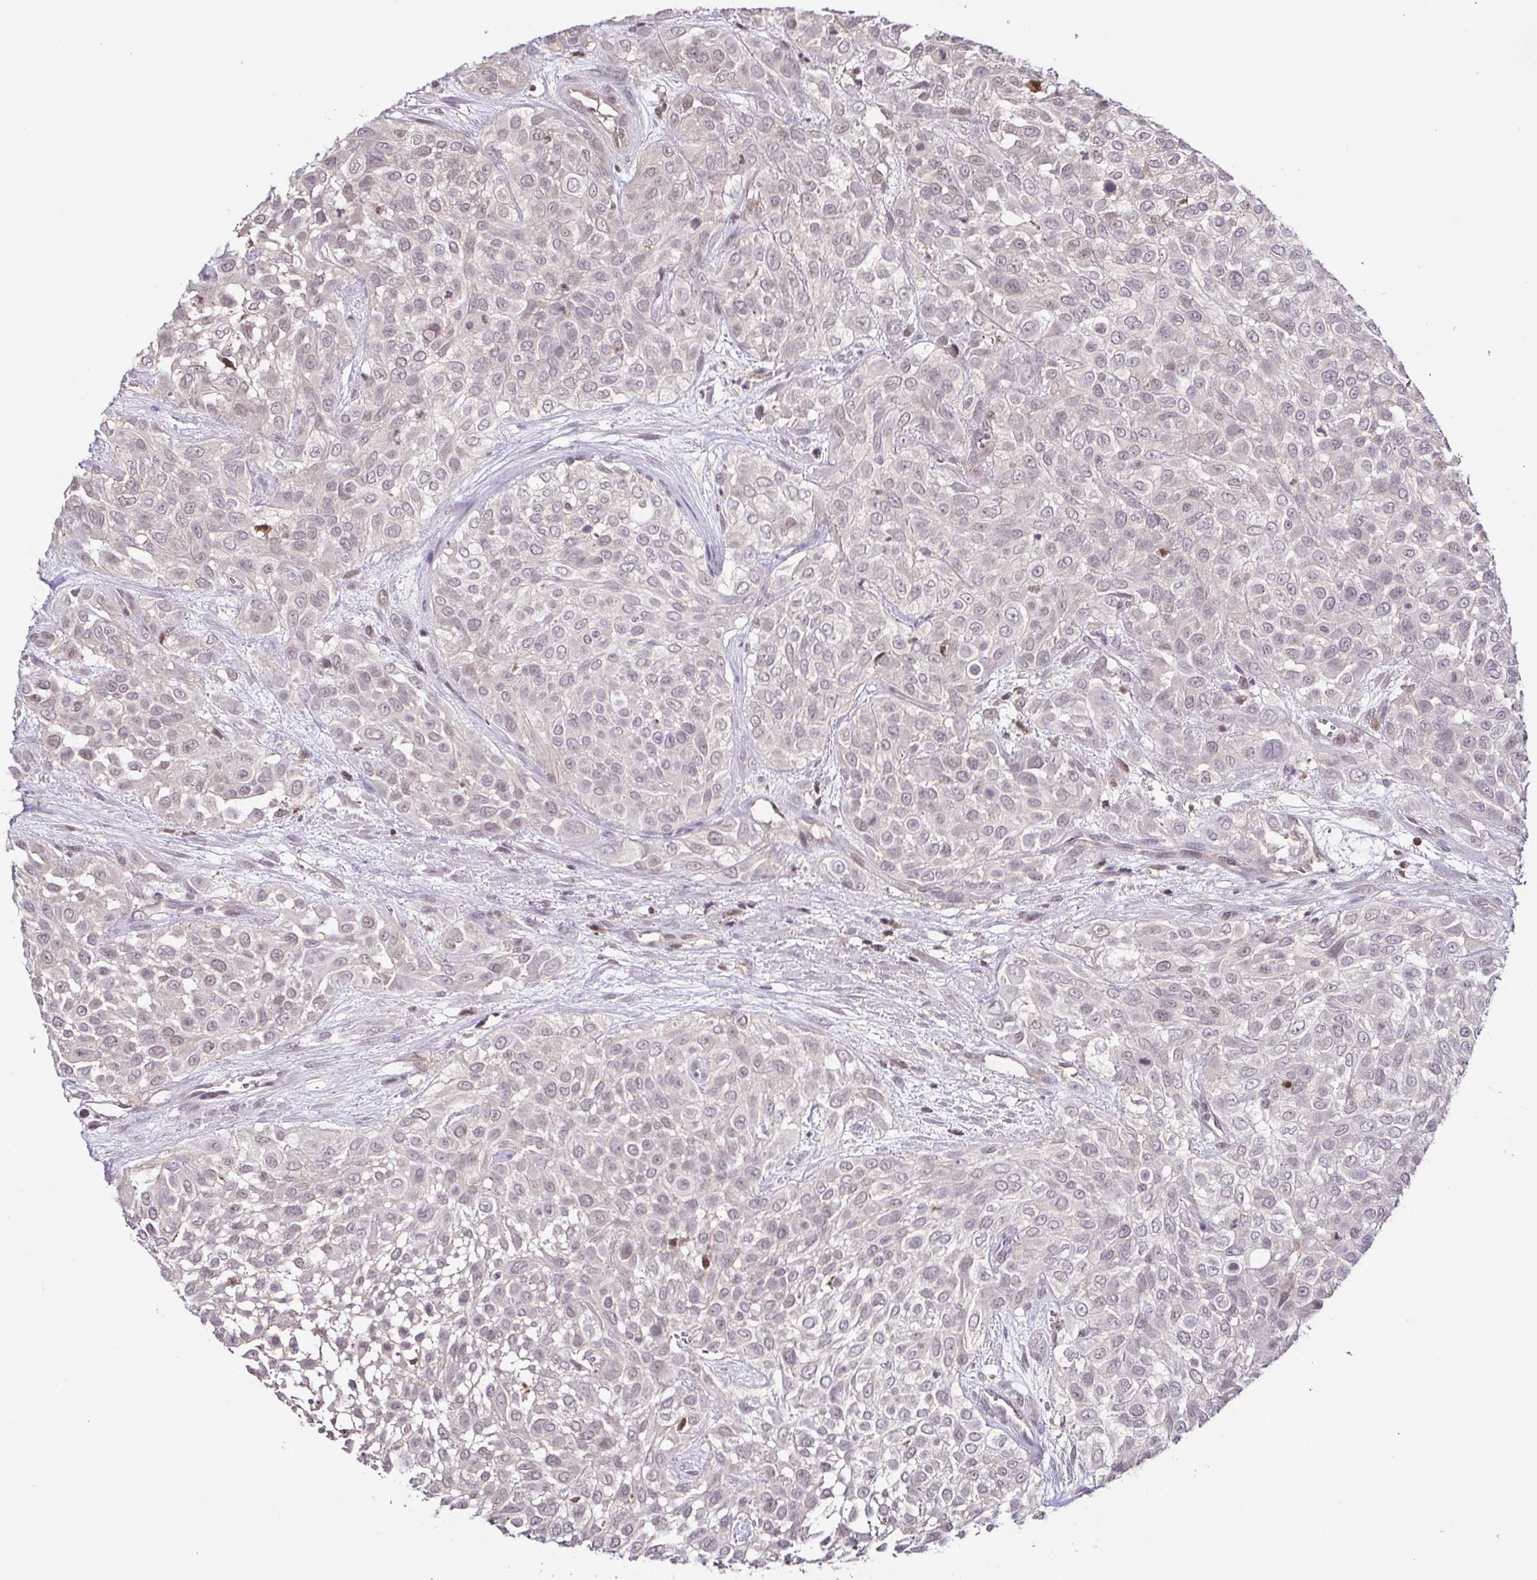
{"staining": {"intensity": "negative", "quantity": "none", "location": "none"}, "tissue": "urothelial cancer", "cell_type": "Tumor cells", "image_type": "cancer", "snomed": [{"axis": "morphology", "description": "Urothelial carcinoma, High grade"}, {"axis": "topography", "description": "Urinary bladder"}], "caption": "Protein analysis of high-grade urothelial carcinoma demonstrates no significant staining in tumor cells.", "gene": "PSMB9", "patient": {"sex": "male", "age": 57}}